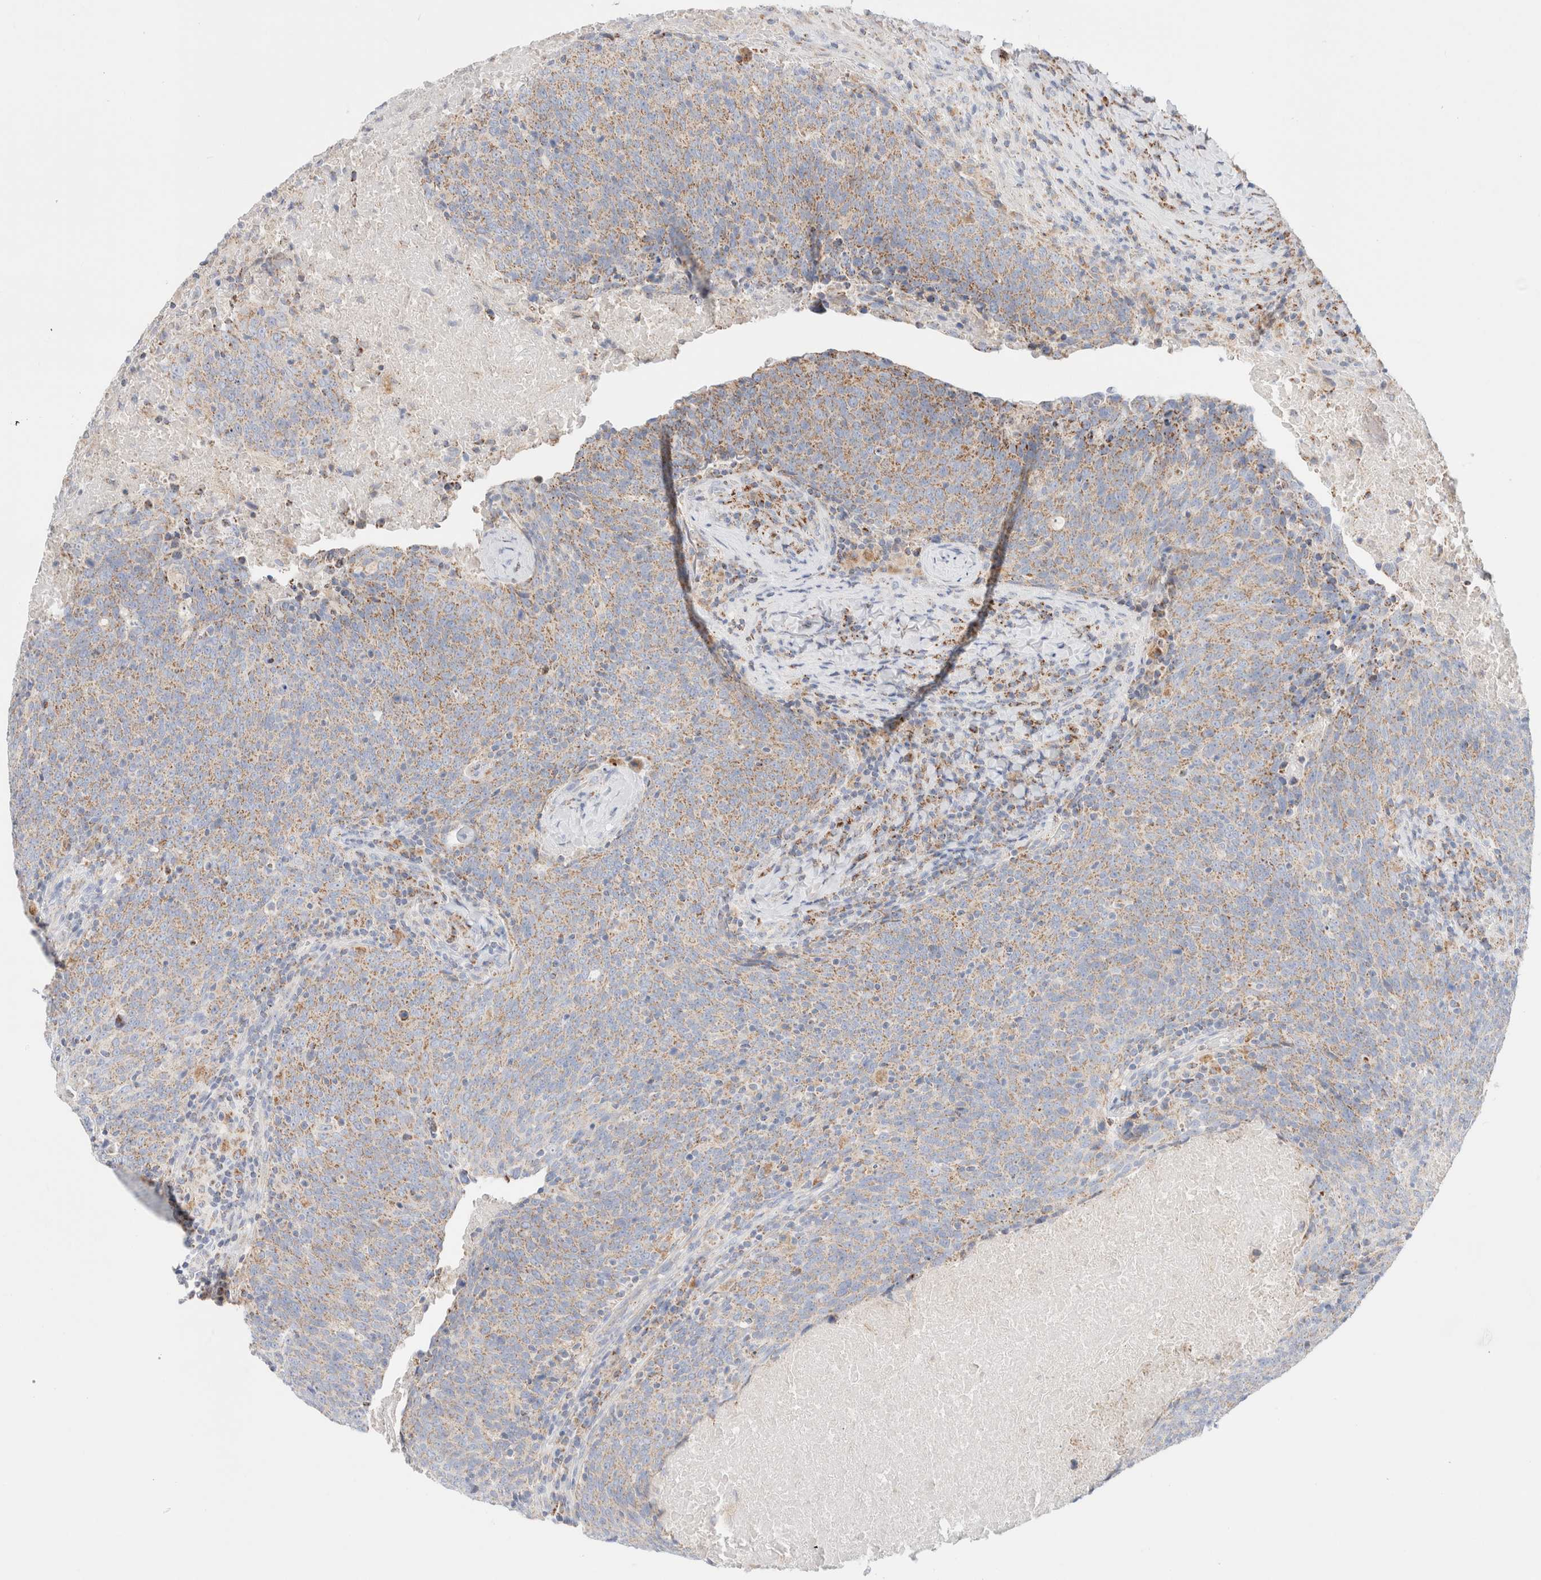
{"staining": {"intensity": "weak", "quantity": ">75%", "location": "cytoplasmic/membranous"}, "tissue": "head and neck cancer", "cell_type": "Tumor cells", "image_type": "cancer", "snomed": [{"axis": "morphology", "description": "Squamous cell carcinoma, NOS"}, {"axis": "morphology", "description": "Squamous cell carcinoma, metastatic, NOS"}, {"axis": "topography", "description": "Lymph node"}, {"axis": "topography", "description": "Head-Neck"}], "caption": "Protein analysis of head and neck cancer (metastatic squamous cell carcinoma) tissue displays weak cytoplasmic/membranous expression in approximately >75% of tumor cells.", "gene": "ATP6V1C1", "patient": {"sex": "male", "age": 62}}